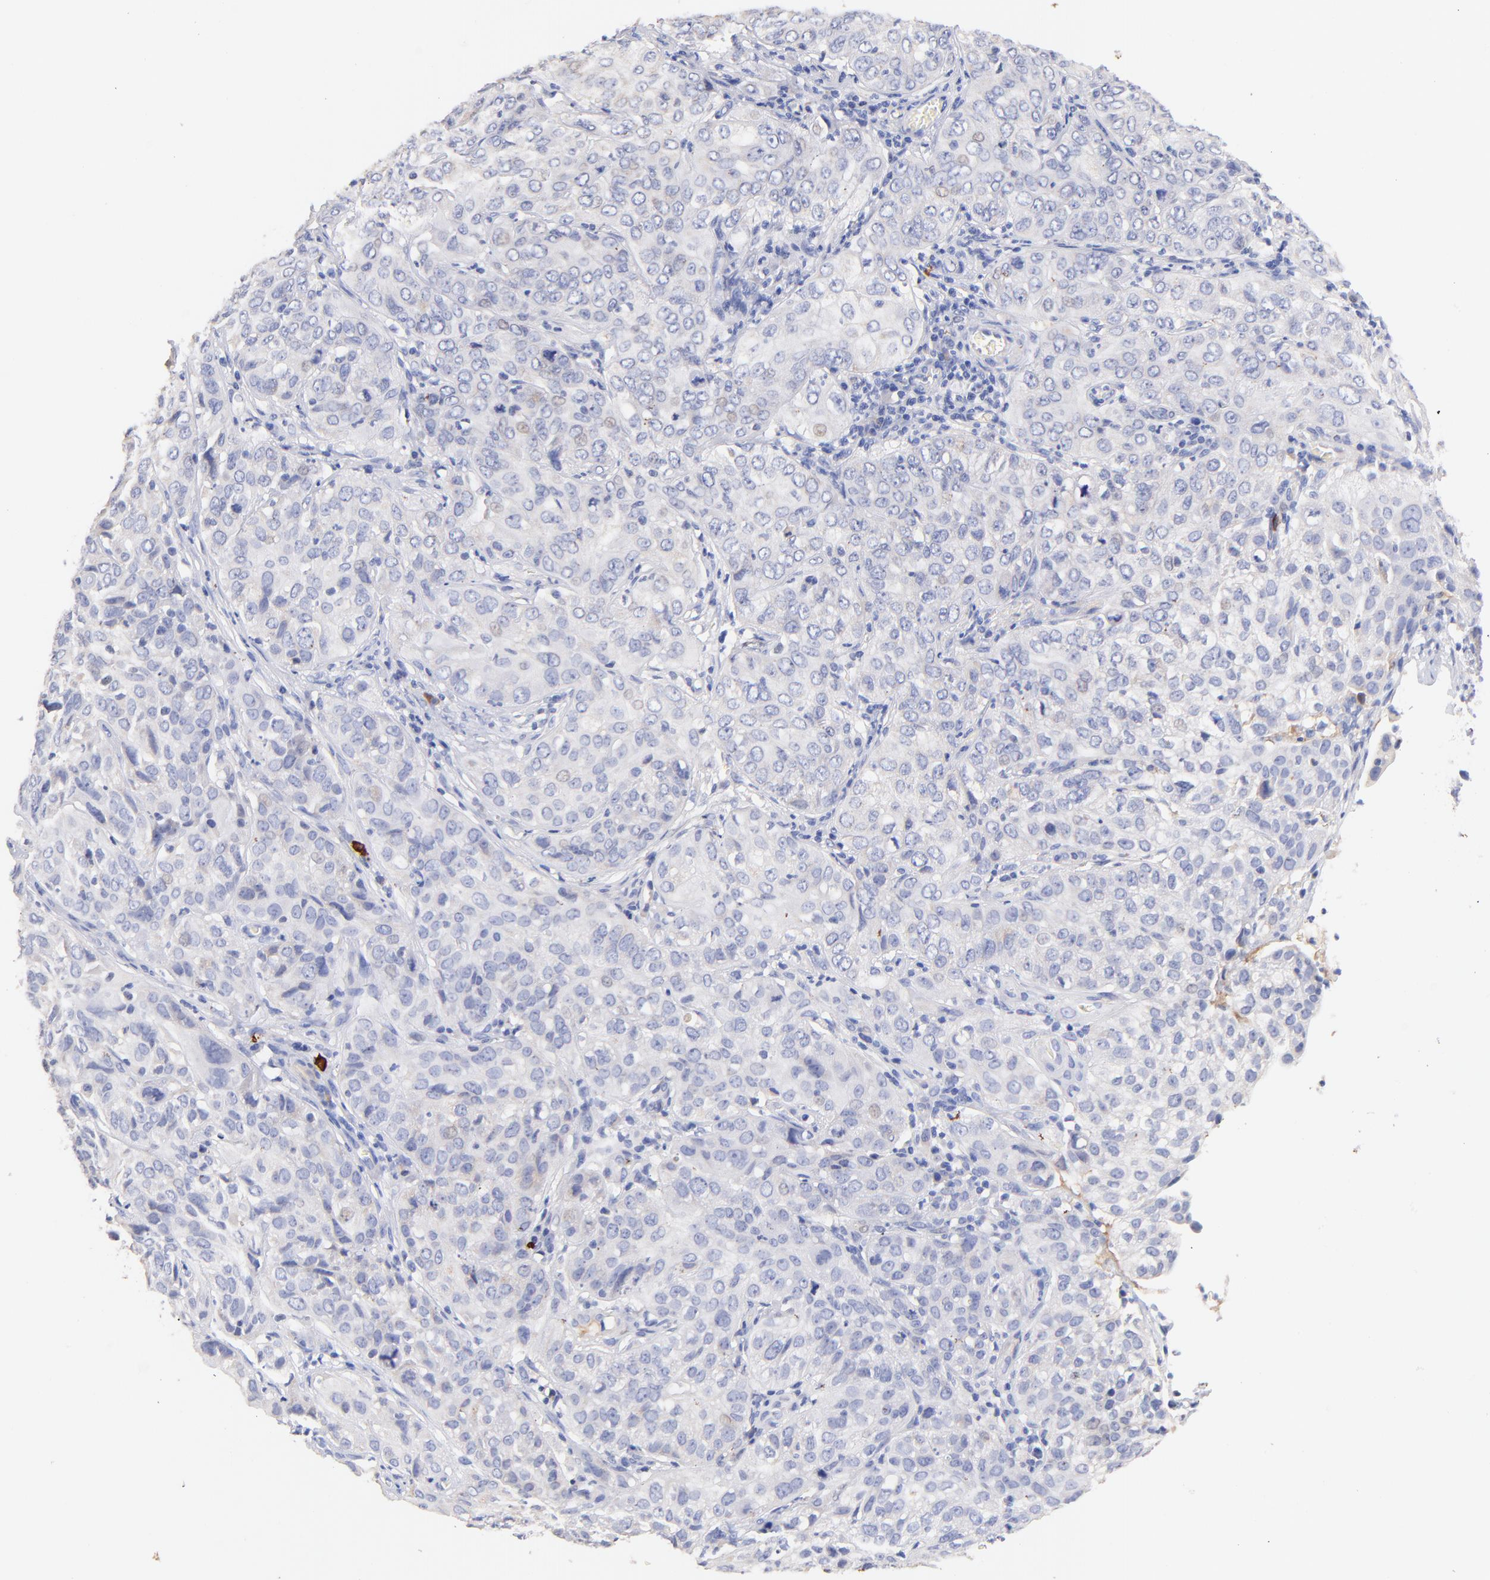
{"staining": {"intensity": "negative", "quantity": "none", "location": "none"}, "tissue": "cervical cancer", "cell_type": "Tumor cells", "image_type": "cancer", "snomed": [{"axis": "morphology", "description": "Squamous cell carcinoma, NOS"}, {"axis": "topography", "description": "Cervix"}], "caption": "A photomicrograph of human cervical cancer (squamous cell carcinoma) is negative for staining in tumor cells. Nuclei are stained in blue.", "gene": "IGLV7-43", "patient": {"sex": "female", "age": 38}}